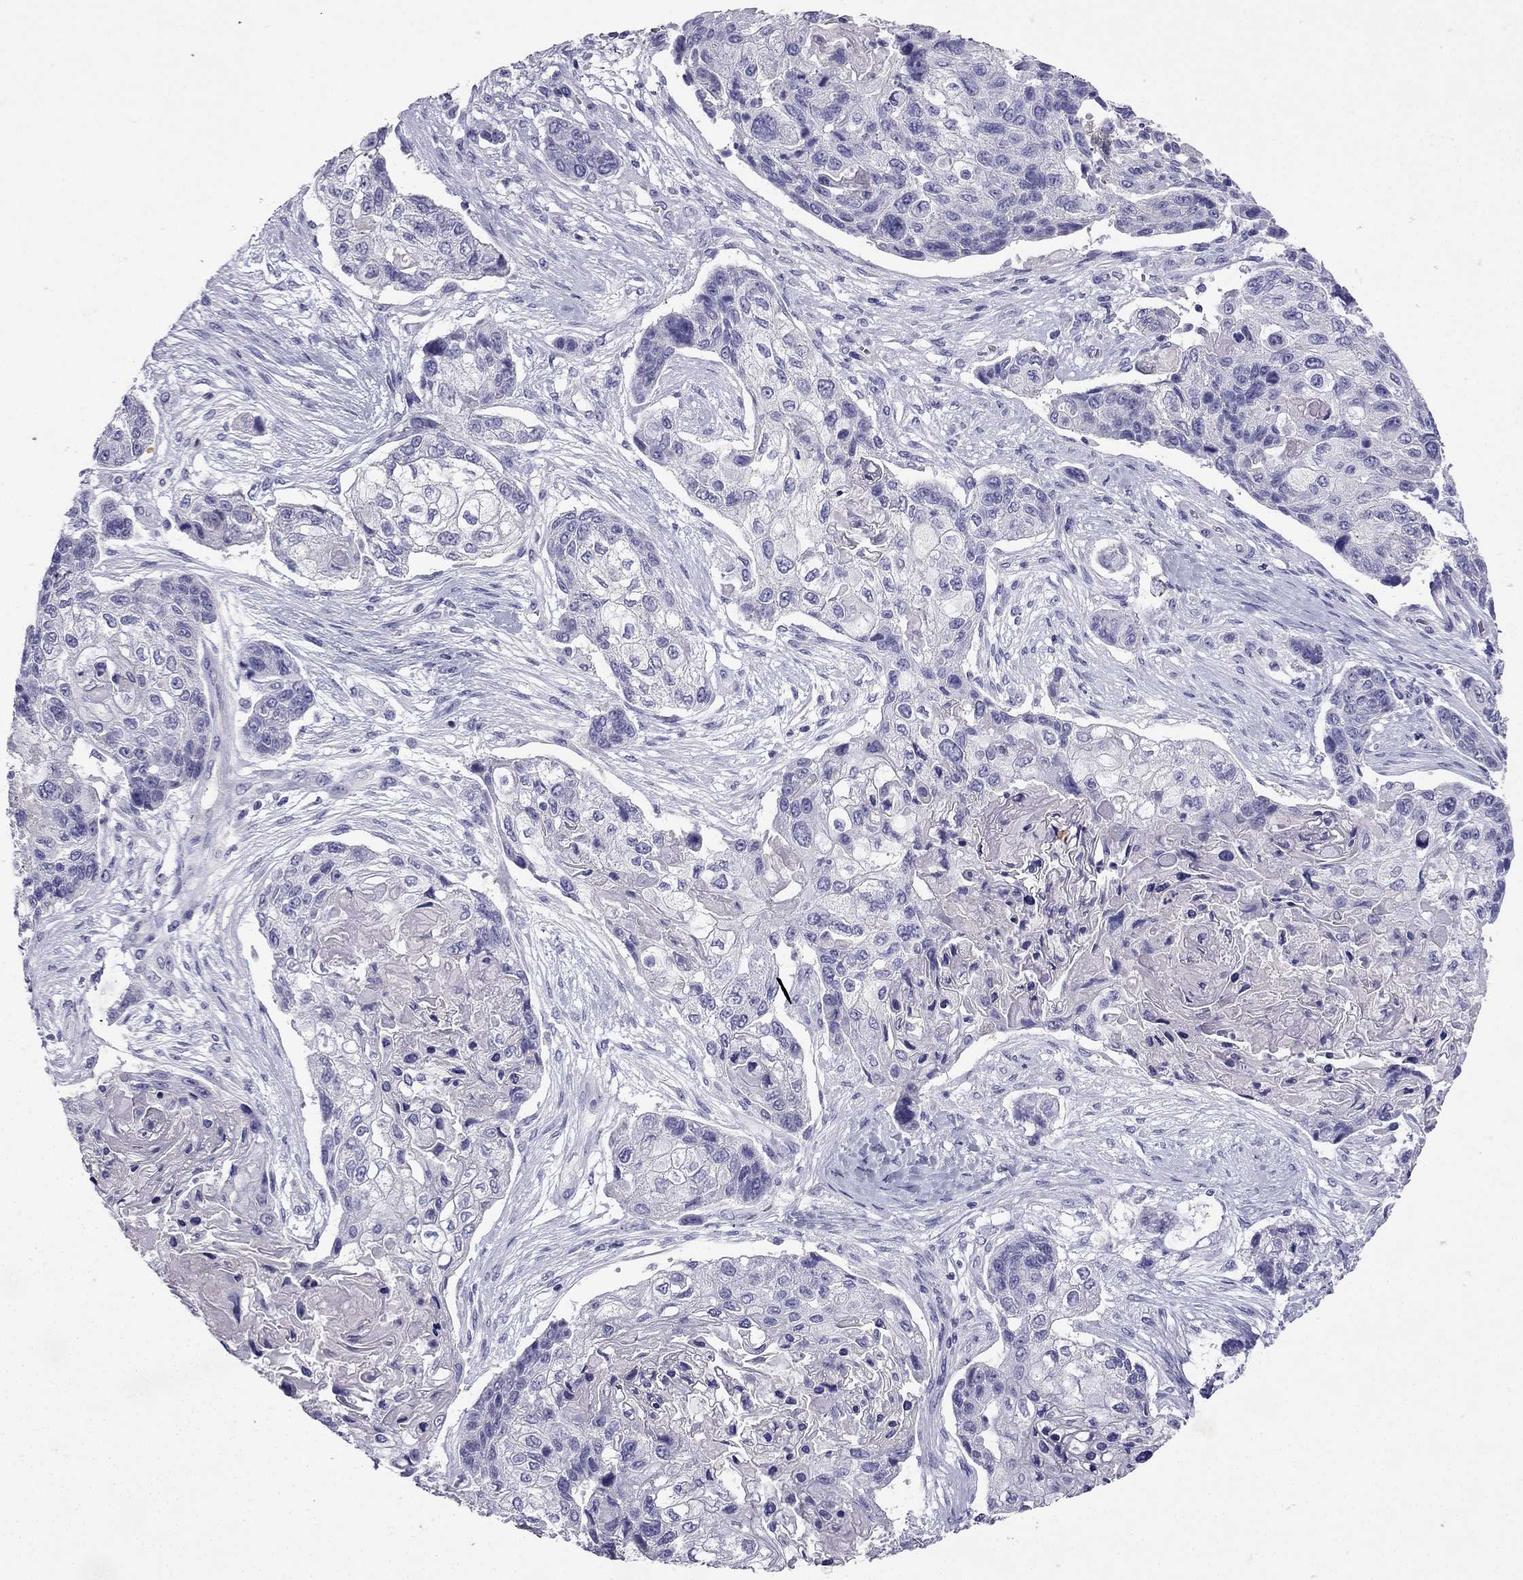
{"staining": {"intensity": "negative", "quantity": "none", "location": "none"}, "tissue": "lung cancer", "cell_type": "Tumor cells", "image_type": "cancer", "snomed": [{"axis": "morphology", "description": "Squamous cell carcinoma, NOS"}, {"axis": "topography", "description": "Lung"}], "caption": "Tumor cells show no significant protein staining in lung cancer.", "gene": "NPTX1", "patient": {"sex": "male", "age": 69}}